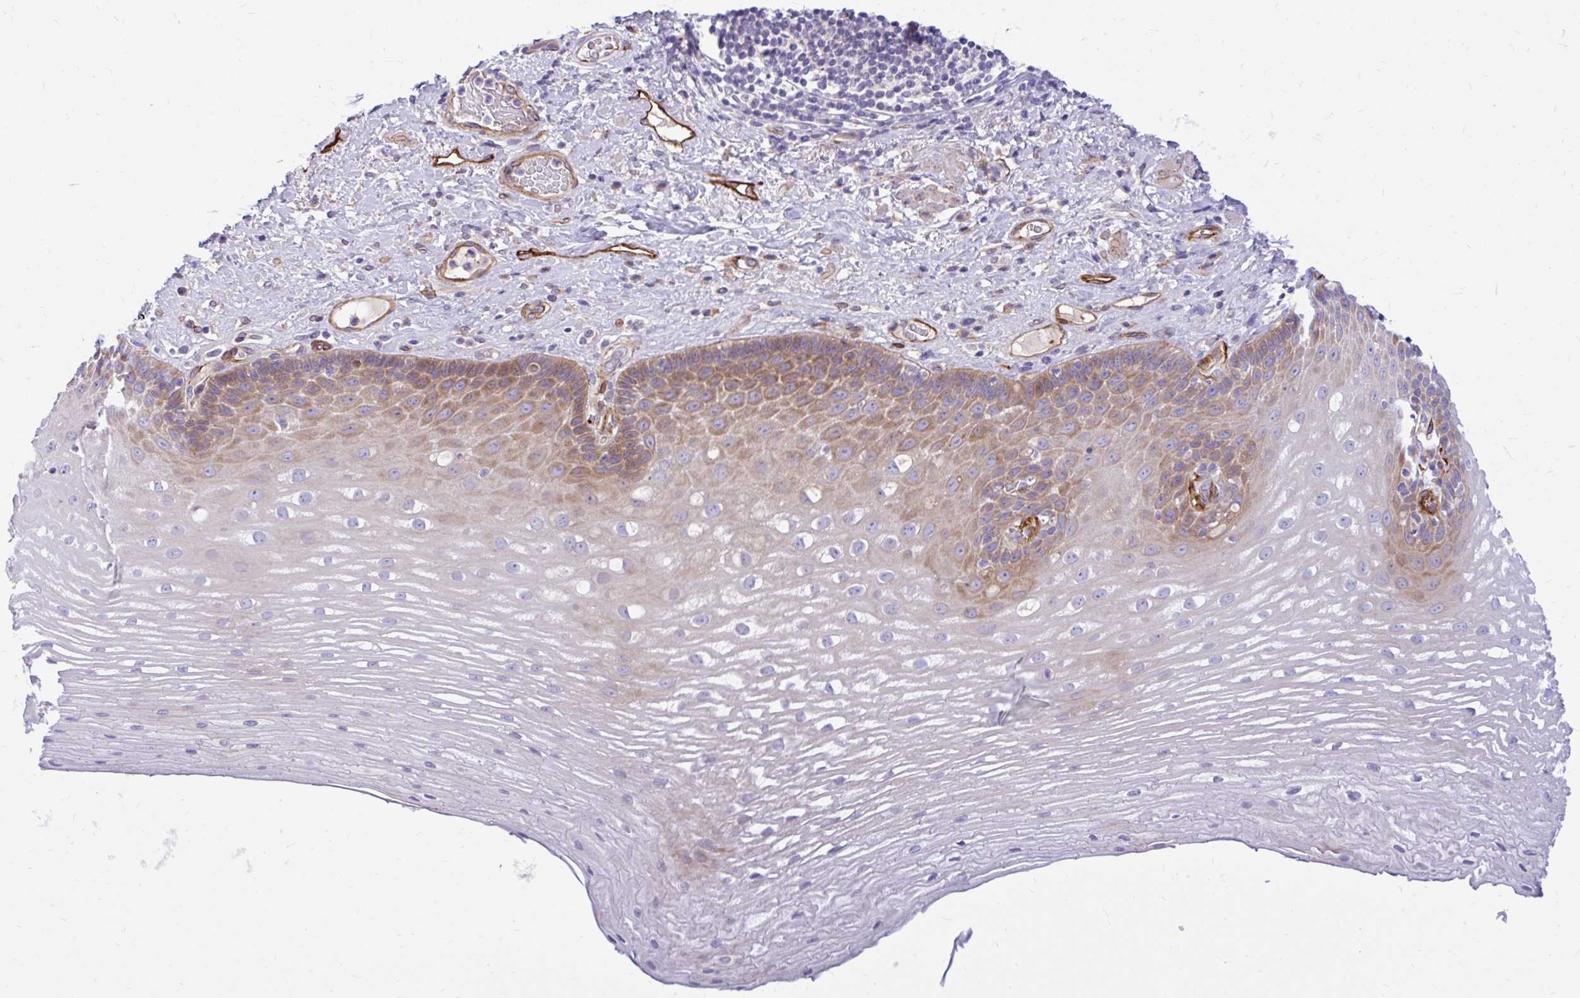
{"staining": {"intensity": "moderate", "quantity": "25%-75%", "location": "cytoplasmic/membranous"}, "tissue": "esophagus", "cell_type": "Squamous epithelial cells", "image_type": "normal", "snomed": [{"axis": "morphology", "description": "Normal tissue, NOS"}, {"axis": "topography", "description": "Esophagus"}], "caption": "The micrograph displays staining of normal esophagus, revealing moderate cytoplasmic/membranous protein positivity (brown color) within squamous epithelial cells. The staining is performed using DAB (3,3'-diaminobenzidine) brown chromogen to label protein expression. The nuclei are counter-stained blue using hematoxylin.", "gene": "ESPNL", "patient": {"sex": "male", "age": 62}}